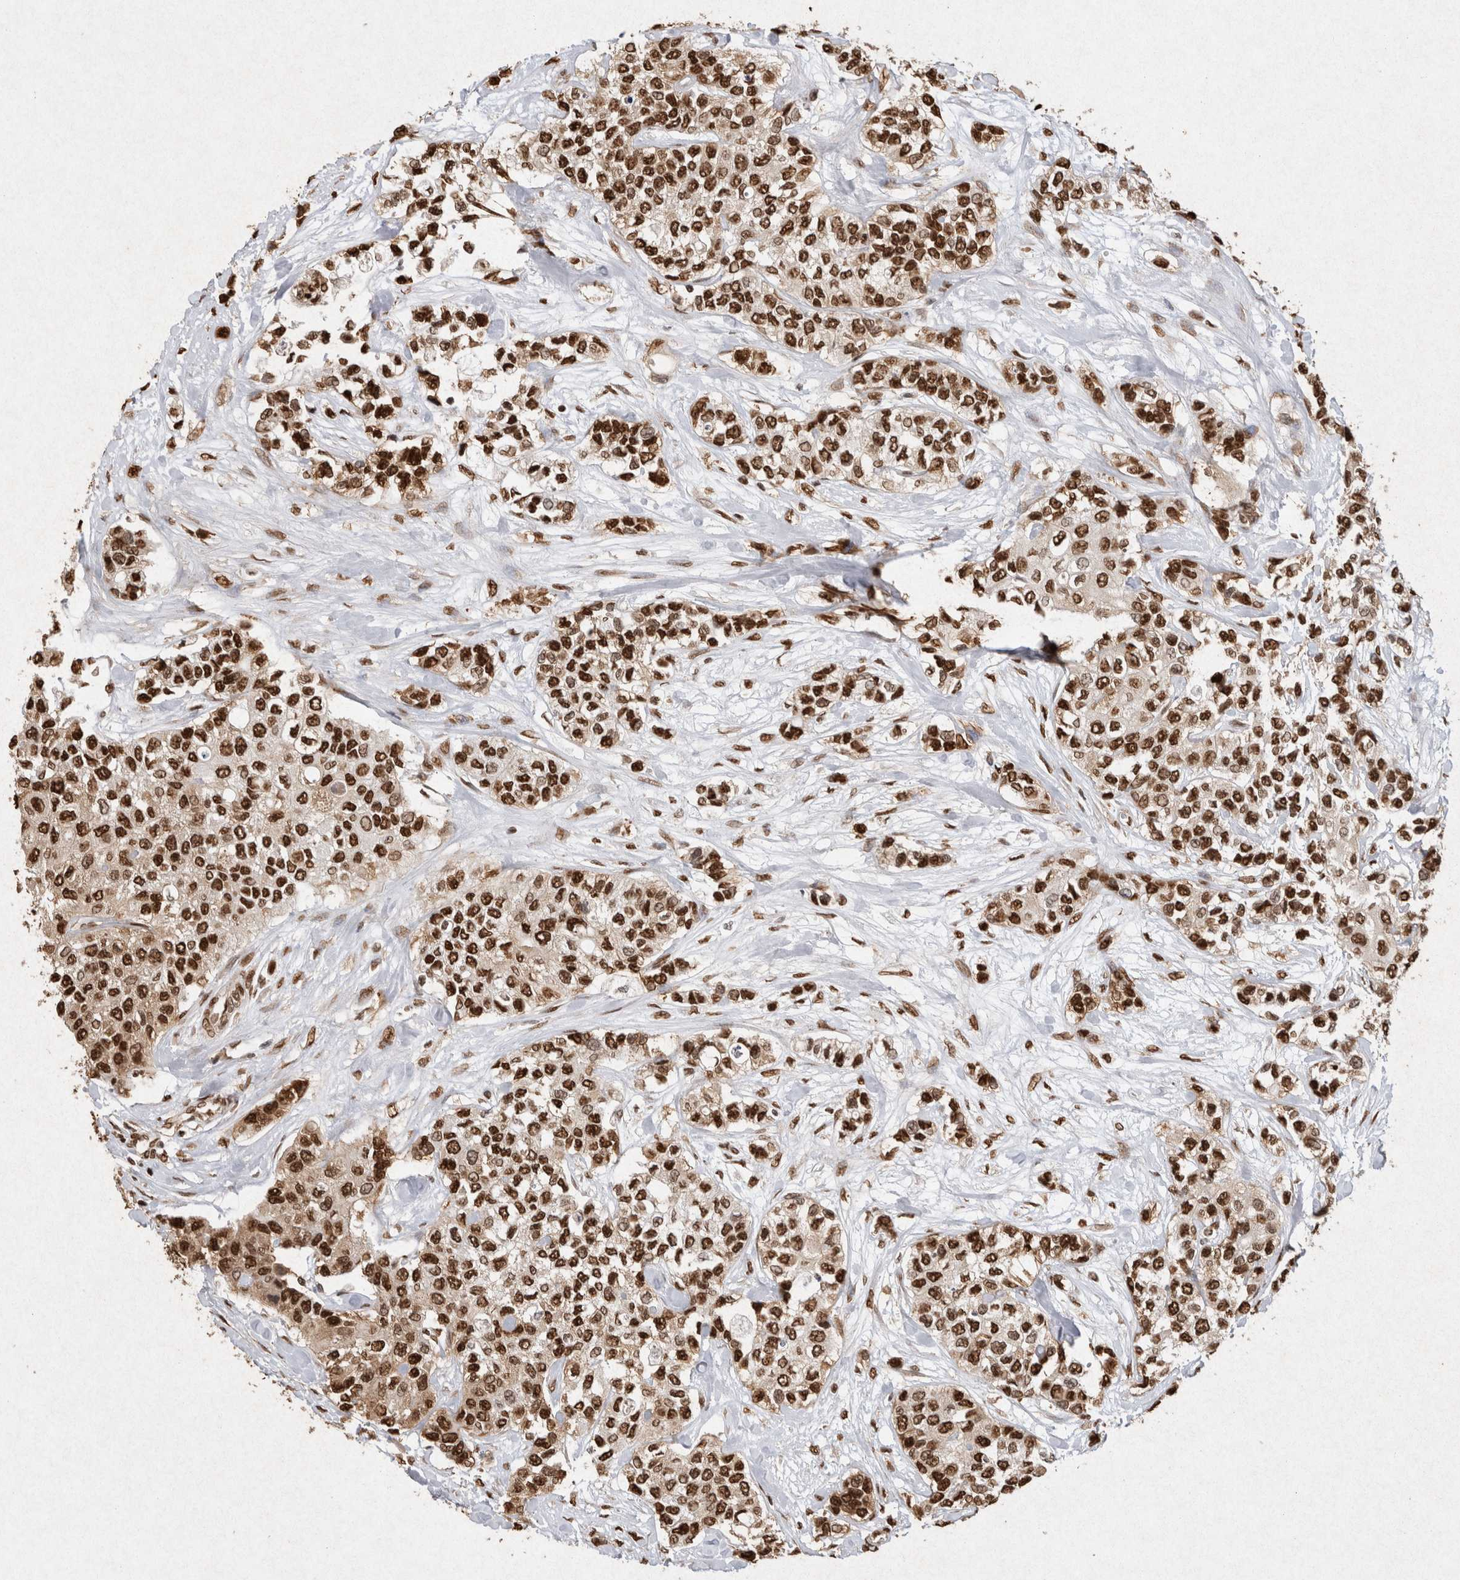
{"staining": {"intensity": "strong", "quantity": ">75%", "location": "nuclear"}, "tissue": "urothelial cancer", "cell_type": "Tumor cells", "image_type": "cancer", "snomed": [{"axis": "morphology", "description": "Urothelial carcinoma, High grade"}, {"axis": "topography", "description": "Urinary bladder"}], "caption": "High-grade urothelial carcinoma stained with DAB (3,3'-diaminobenzidine) immunohistochemistry shows high levels of strong nuclear positivity in about >75% of tumor cells.", "gene": "HDGF", "patient": {"sex": "female", "age": 56}}